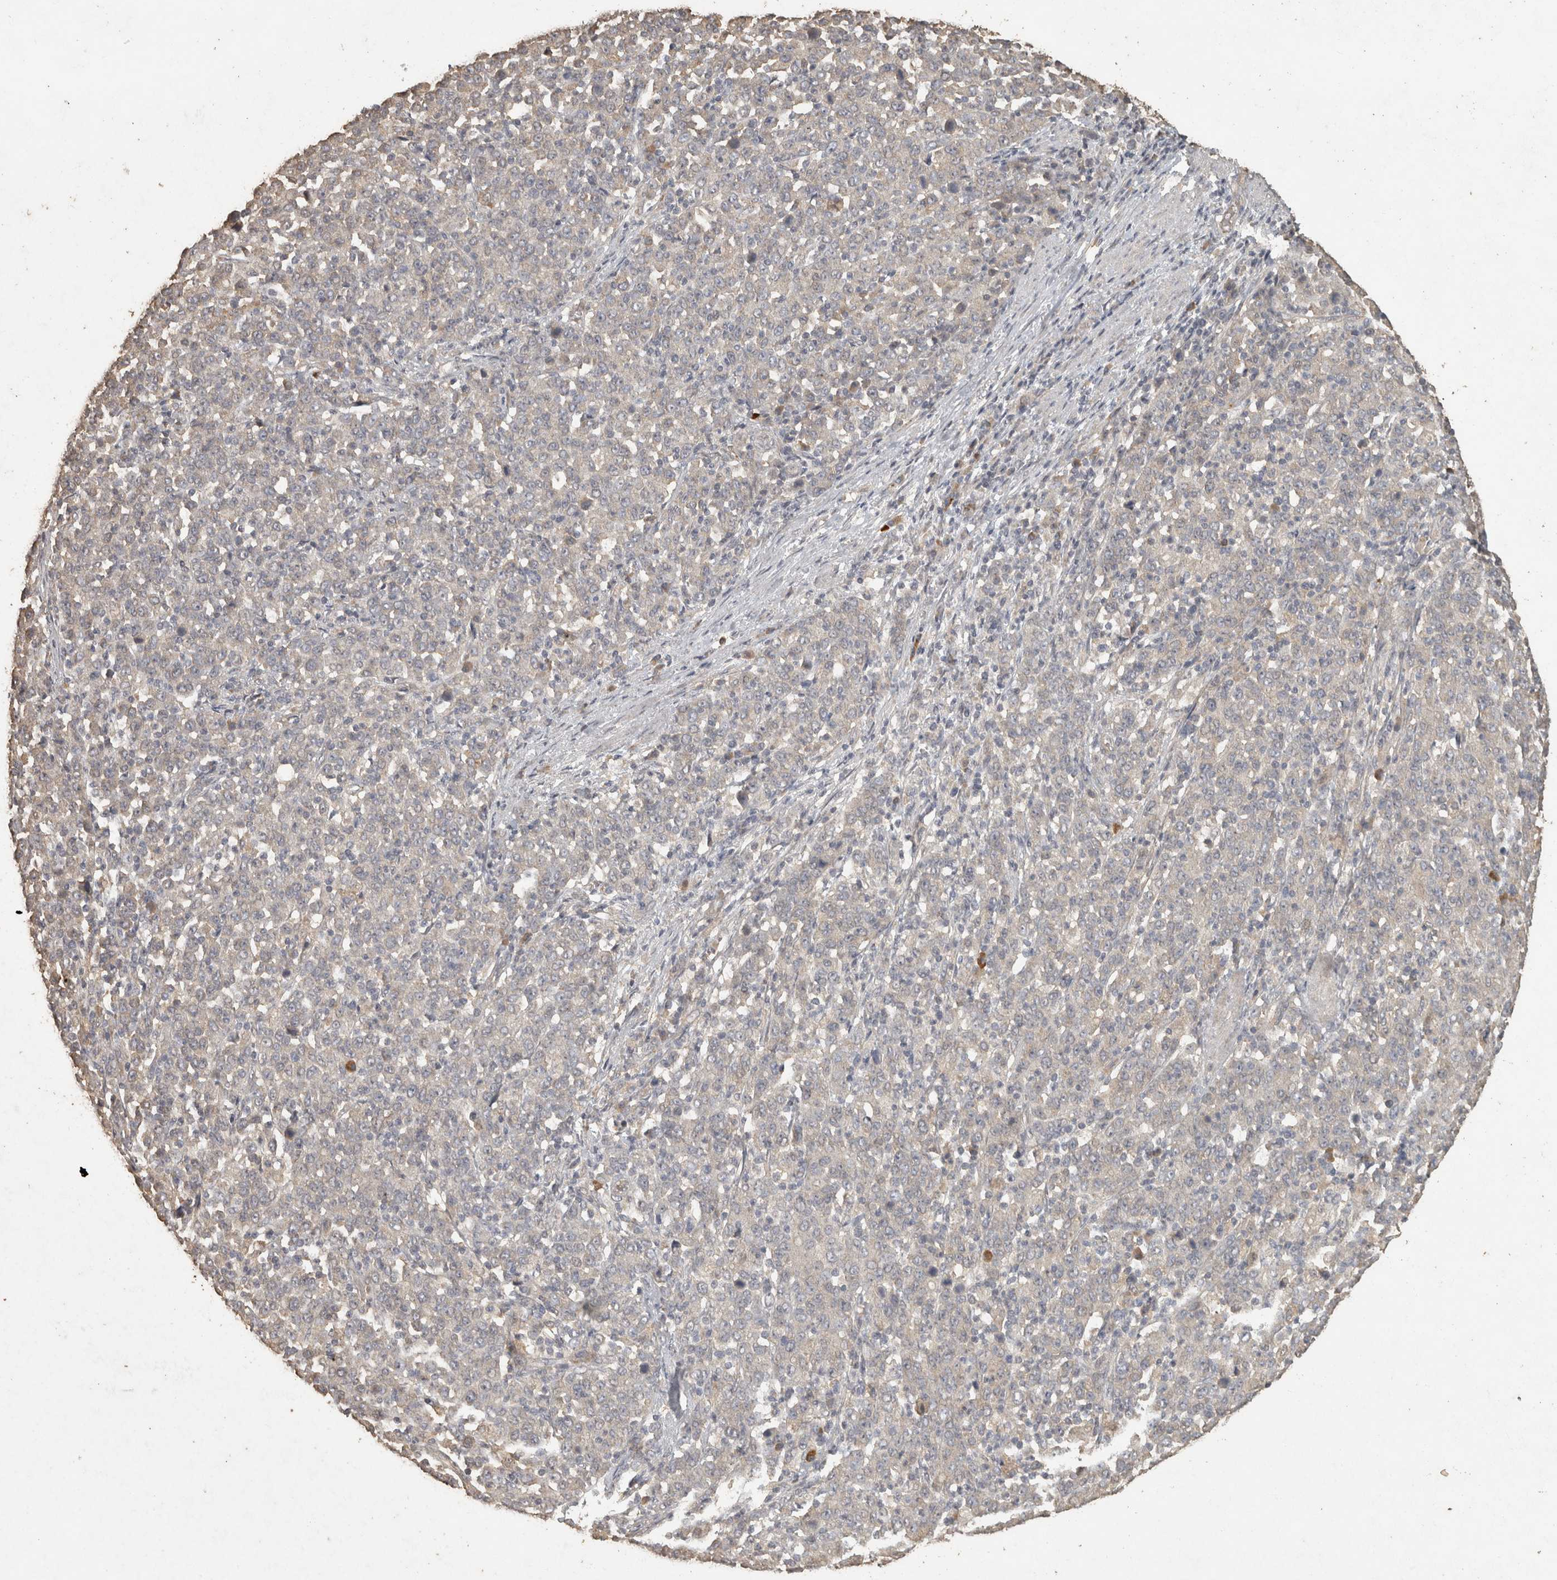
{"staining": {"intensity": "weak", "quantity": "<25%", "location": "cytoplasmic/membranous"}, "tissue": "stomach cancer", "cell_type": "Tumor cells", "image_type": "cancer", "snomed": [{"axis": "morphology", "description": "Adenocarcinoma, NOS"}, {"axis": "topography", "description": "Stomach, upper"}], "caption": "This is an IHC histopathology image of stomach cancer. There is no positivity in tumor cells.", "gene": "OSTN", "patient": {"sex": "male", "age": 69}}